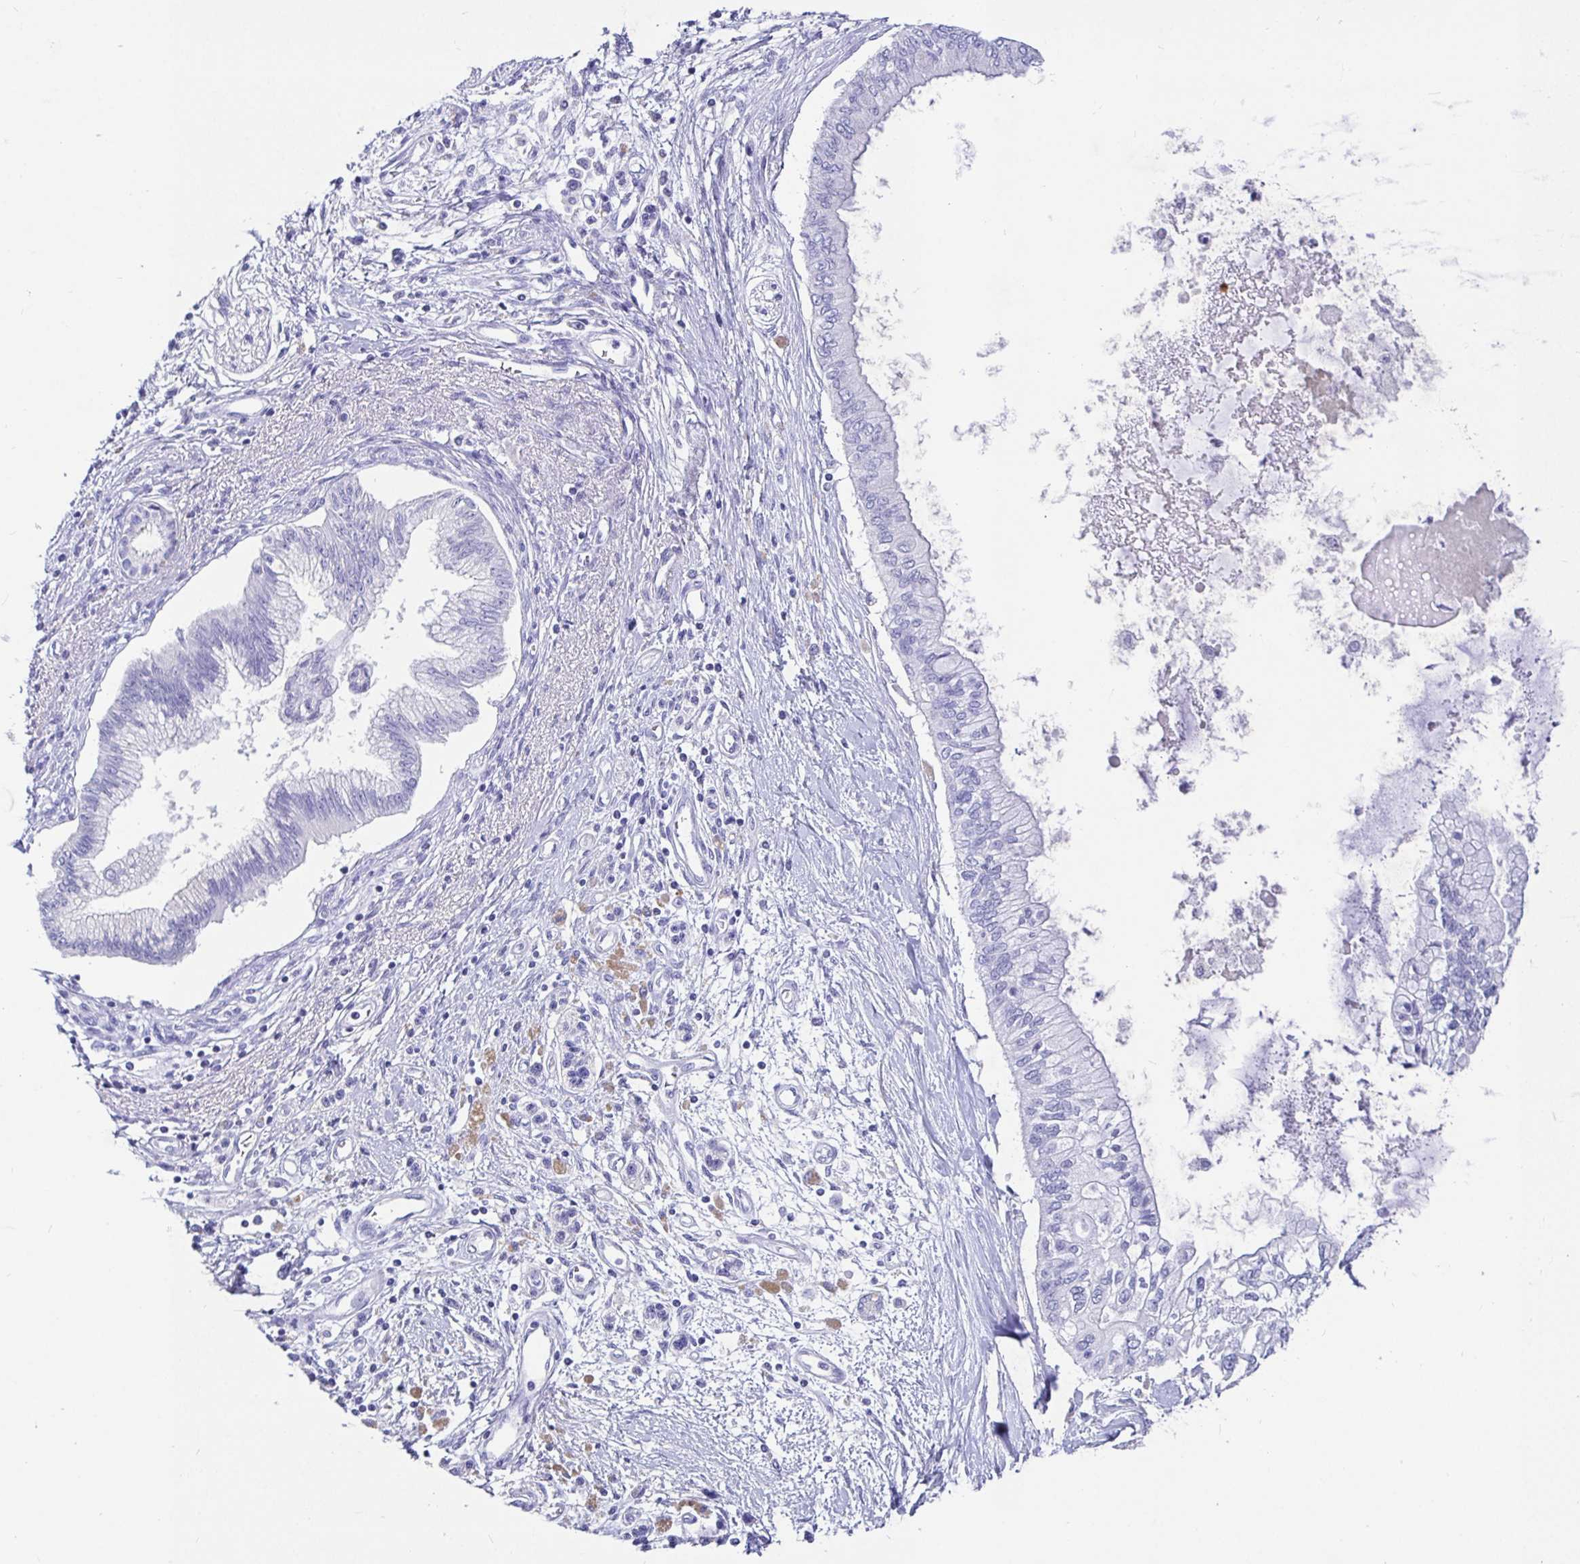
{"staining": {"intensity": "negative", "quantity": "none", "location": "none"}, "tissue": "pancreatic cancer", "cell_type": "Tumor cells", "image_type": "cancer", "snomed": [{"axis": "morphology", "description": "Adenocarcinoma, NOS"}, {"axis": "topography", "description": "Pancreas"}], "caption": "Protein analysis of adenocarcinoma (pancreatic) exhibits no significant positivity in tumor cells.", "gene": "TPTE", "patient": {"sex": "female", "age": 77}}